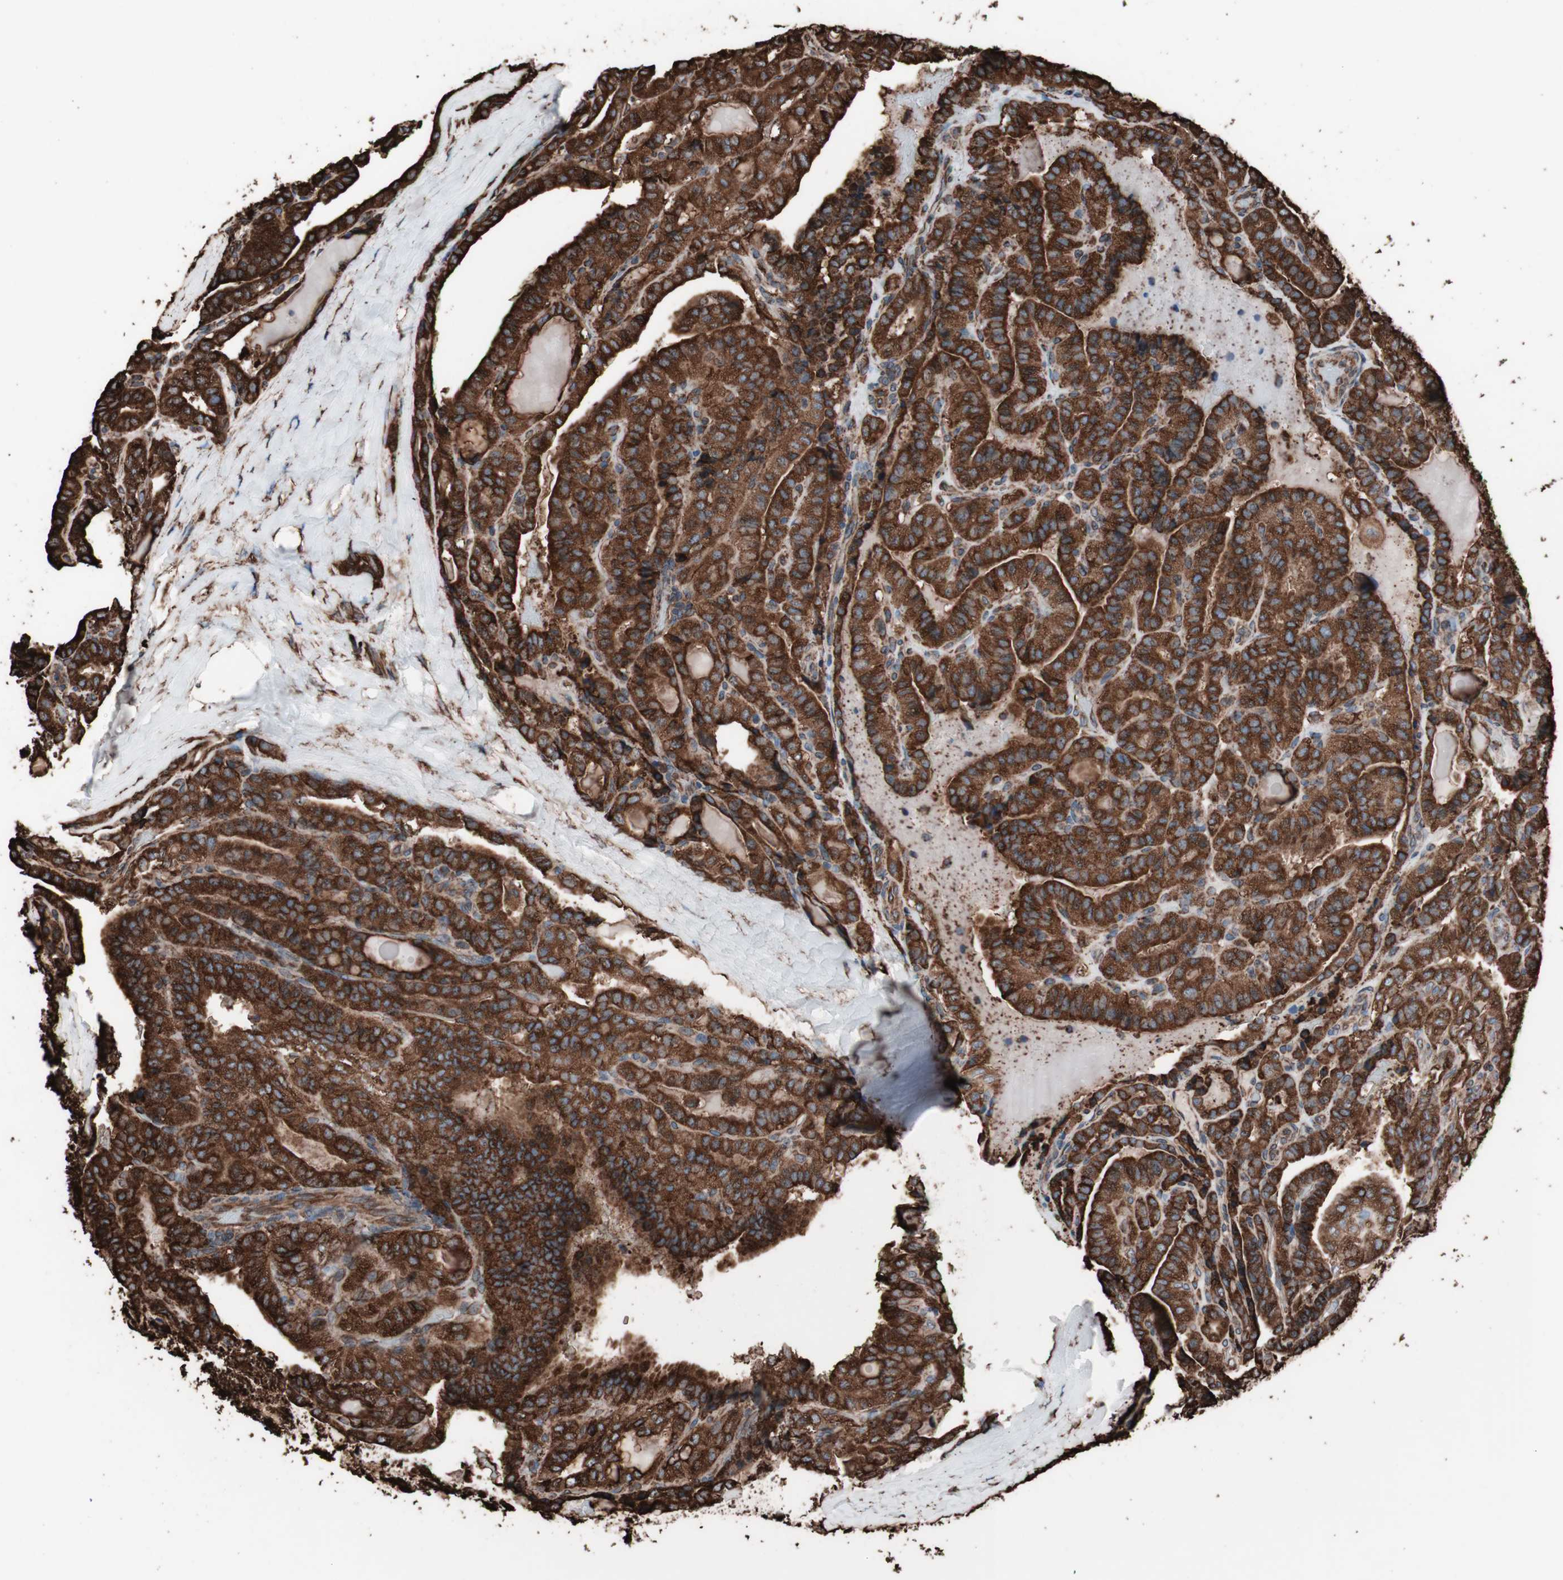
{"staining": {"intensity": "strong", "quantity": ">75%", "location": "cytoplasmic/membranous"}, "tissue": "thyroid cancer", "cell_type": "Tumor cells", "image_type": "cancer", "snomed": [{"axis": "morphology", "description": "Papillary adenocarcinoma, NOS"}, {"axis": "topography", "description": "Thyroid gland"}], "caption": "IHC (DAB) staining of human thyroid cancer displays strong cytoplasmic/membranous protein staining in about >75% of tumor cells. The staining was performed using DAB to visualize the protein expression in brown, while the nuclei were stained in blue with hematoxylin (Magnification: 20x).", "gene": "HSP90B1", "patient": {"sex": "male", "age": 77}}